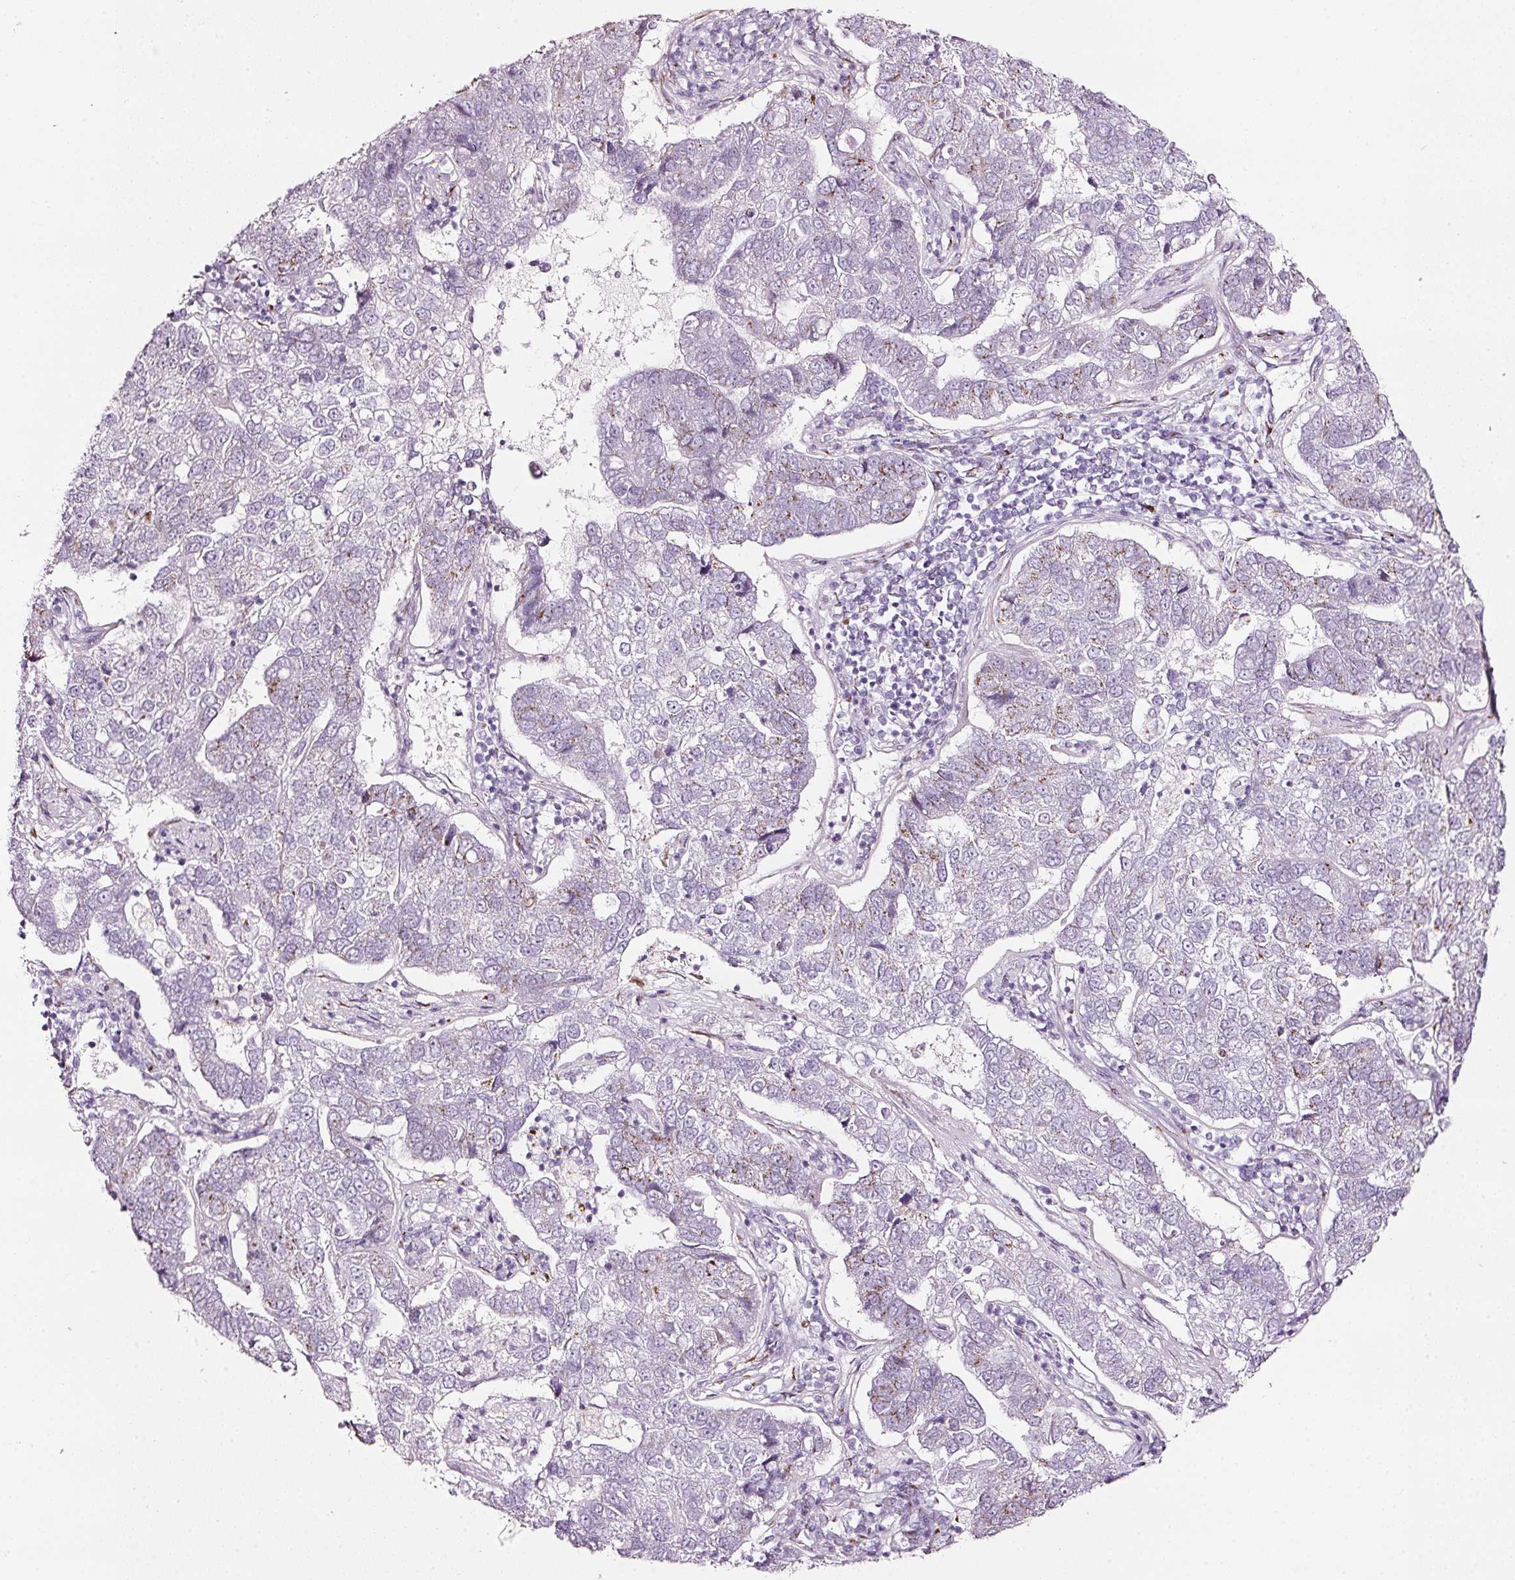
{"staining": {"intensity": "moderate", "quantity": "<25%", "location": "cytoplasmic/membranous"}, "tissue": "pancreatic cancer", "cell_type": "Tumor cells", "image_type": "cancer", "snomed": [{"axis": "morphology", "description": "Adenocarcinoma, NOS"}, {"axis": "topography", "description": "Pancreas"}], "caption": "The image exhibits staining of pancreatic cancer (adenocarcinoma), revealing moderate cytoplasmic/membranous protein expression (brown color) within tumor cells.", "gene": "SDF4", "patient": {"sex": "female", "age": 61}}